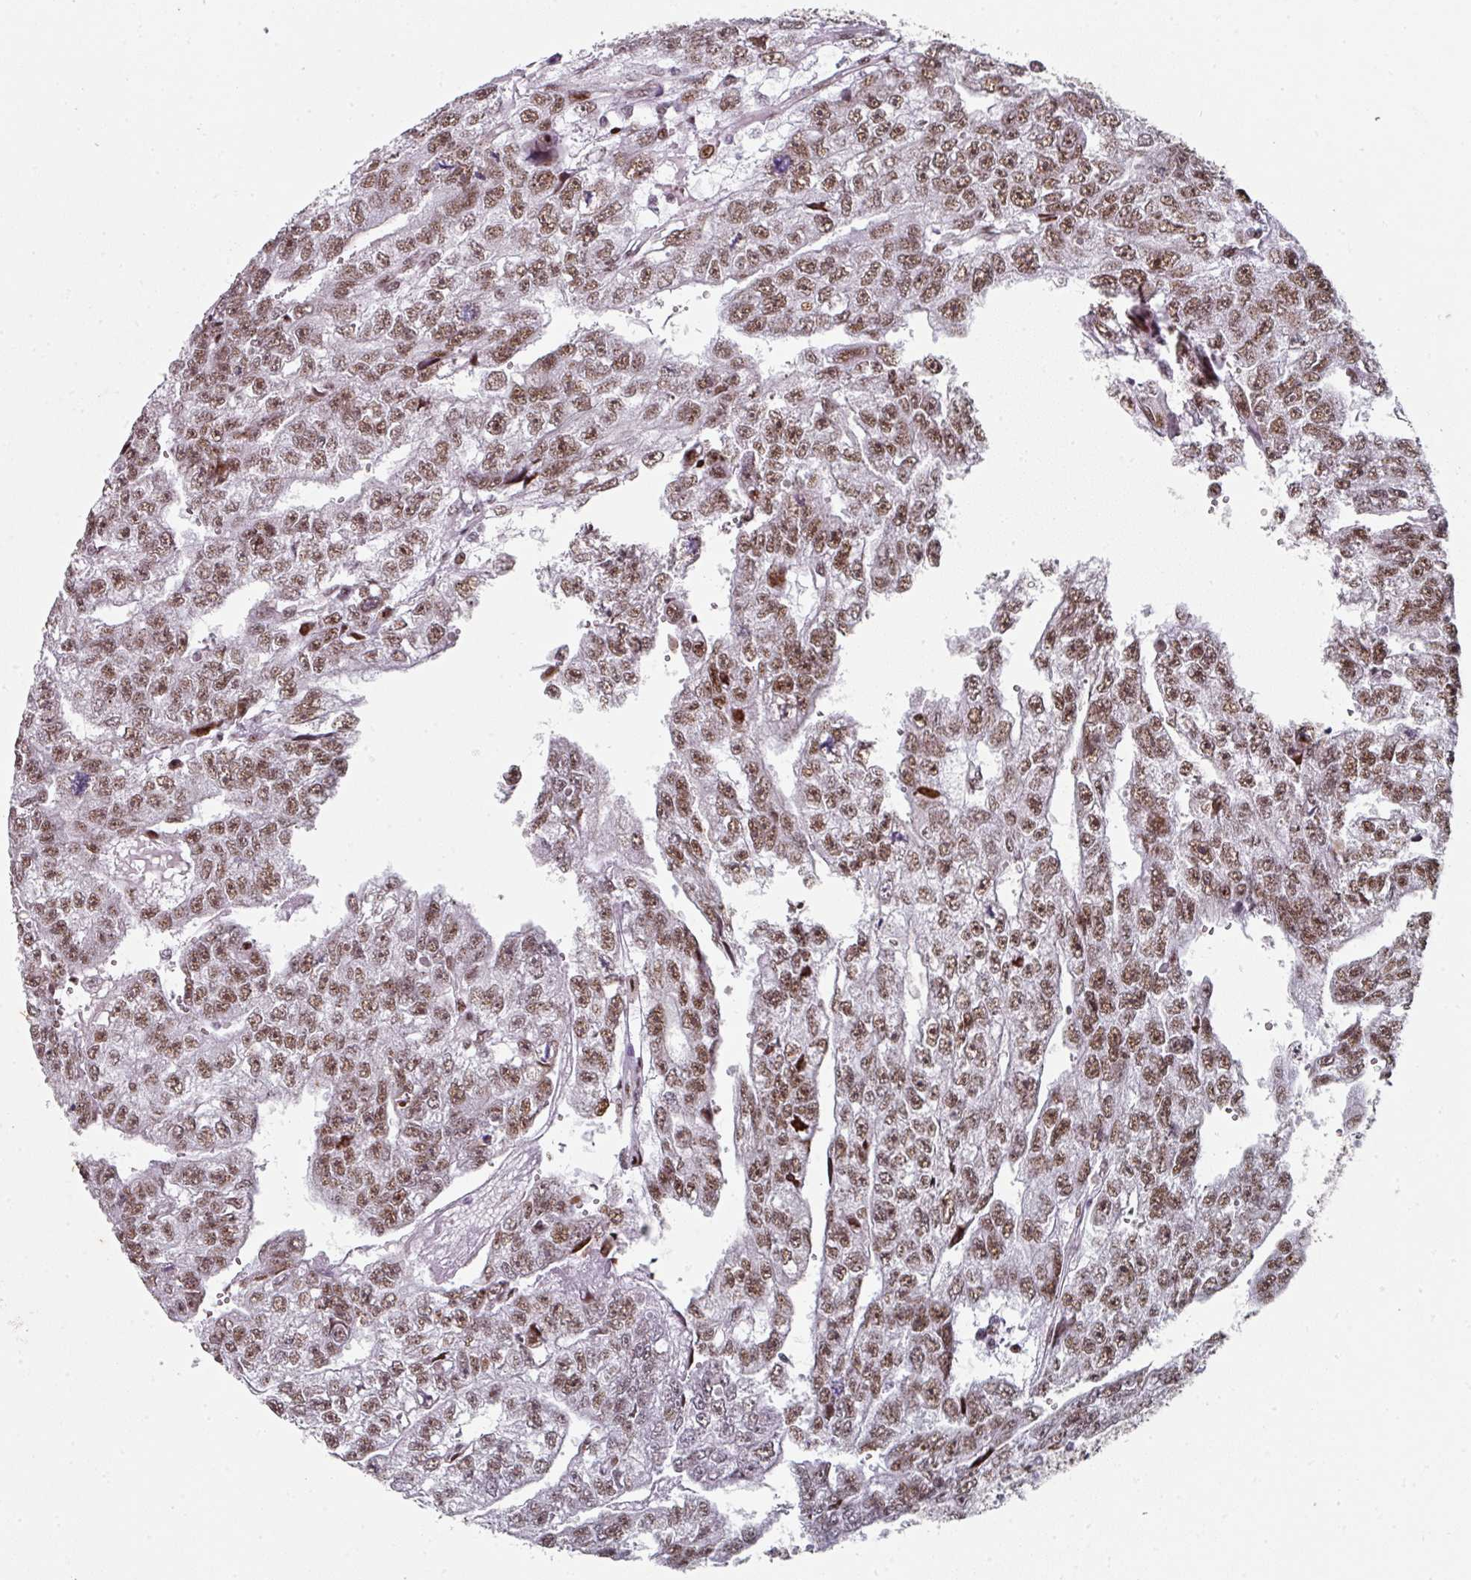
{"staining": {"intensity": "moderate", "quantity": ">75%", "location": "nuclear"}, "tissue": "testis cancer", "cell_type": "Tumor cells", "image_type": "cancer", "snomed": [{"axis": "morphology", "description": "Carcinoma, Embryonal, NOS"}, {"axis": "topography", "description": "Testis"}], "caption": "This is an image of immunohistochemistry (IHC) staining of testis cancer (embryonal carcinoma), which shows moderate staining in the nuclear of tumor cells.", "gene": "SF3B5", "patient": {"sex": "male", "age": 20}}